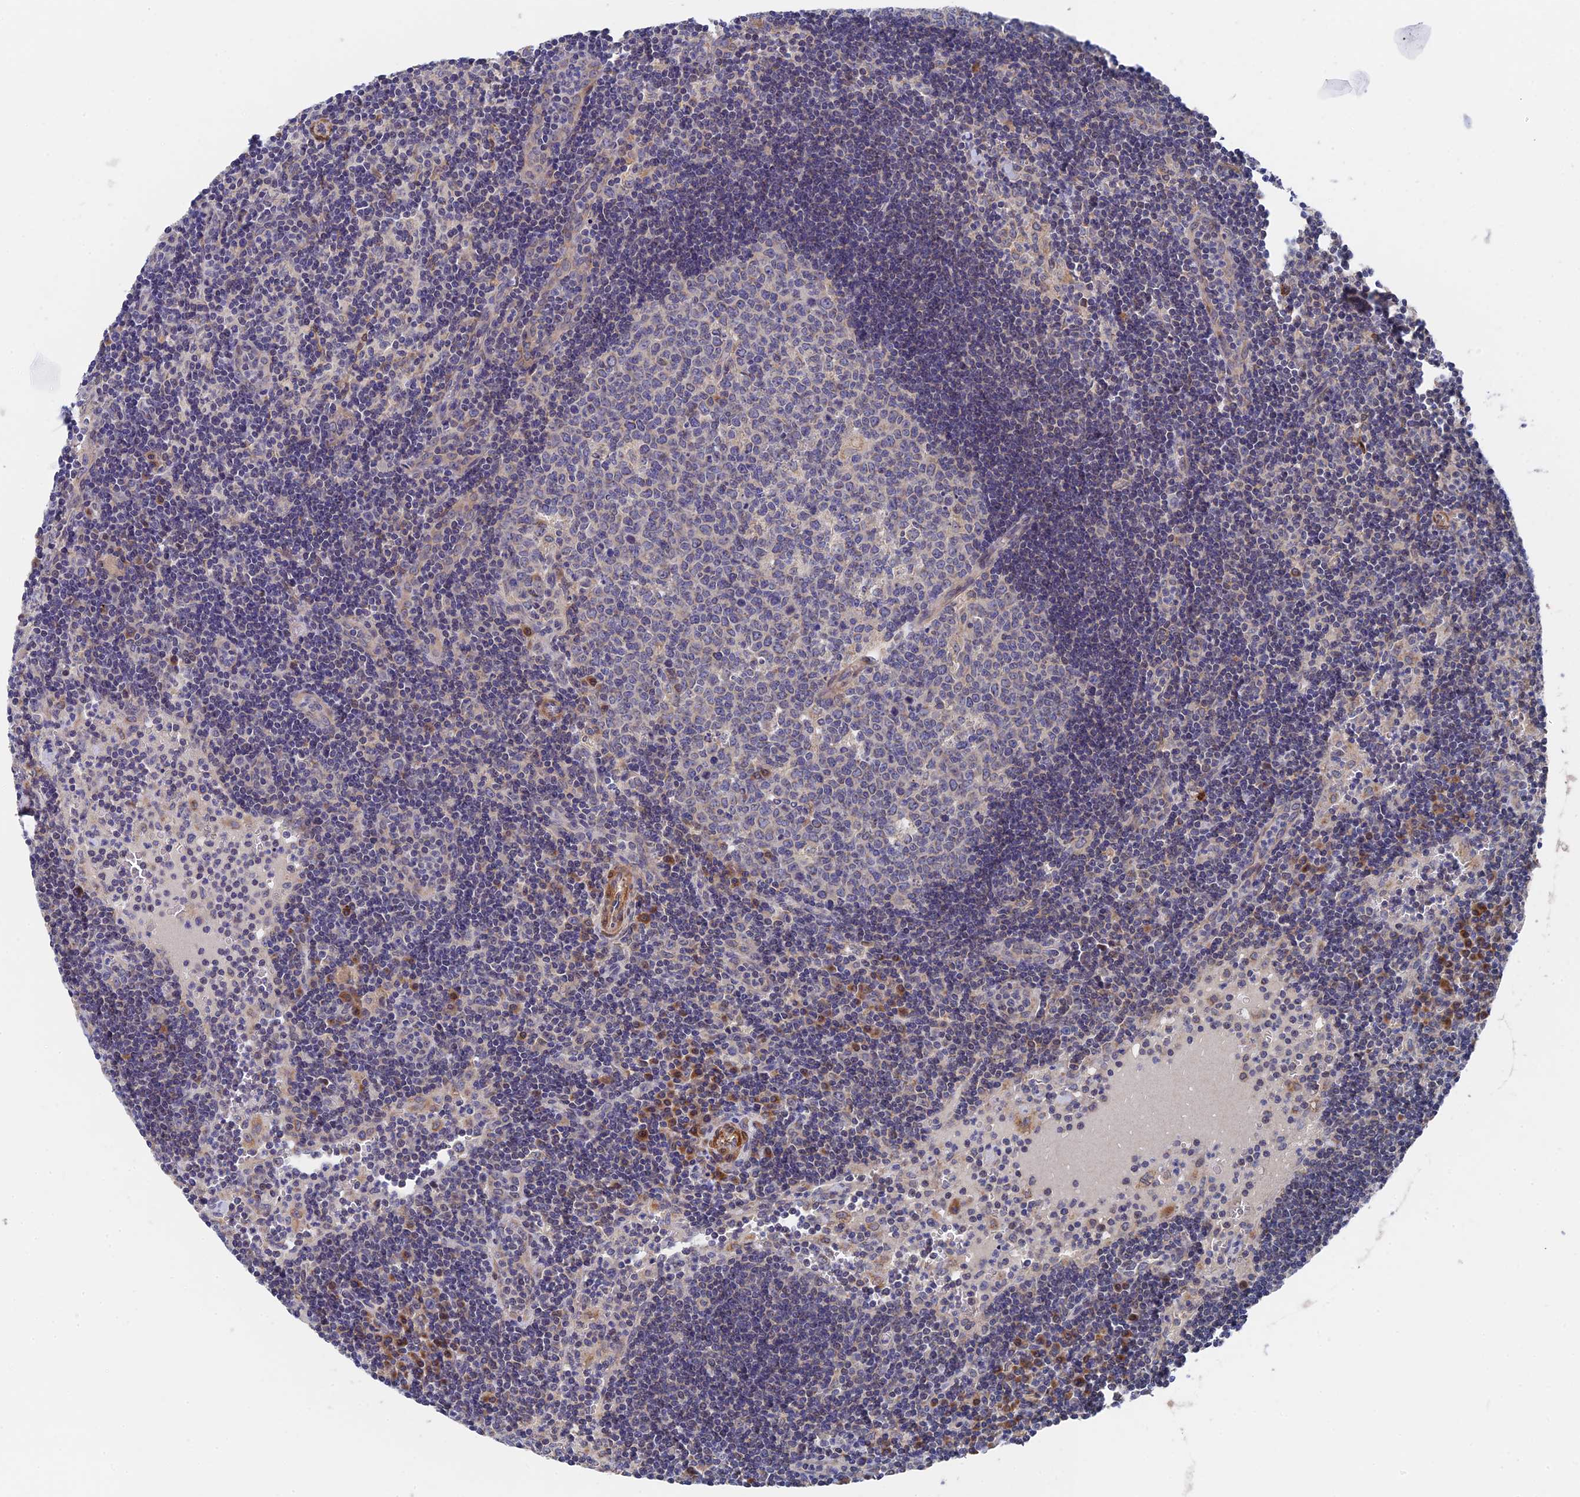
{"staining": {"intensity": "negative", "quantity": "none", "location": "none"}, "tissue": "lymph node", "cell_type": "Germinal center cells", "image_type": "normal", "snomed": [{"axis": "morphology", "description": "Normal tissue, NOS"}, {"axis": "topography", "description": "Lymph node"}], "caption": "This is a image of immunohistochemistry staining of unremarkable lymph node, which shows no staining in germinal center cells. The staining was performed using DAB (3,3'-diaminobenzidine) to visualize the protein expression in brown, while the nuclei were stained in blue with hematoxylin (Magnification: 20x).", "gene": "ZNF320", "patient": {"sex": "female", "age": 32}}